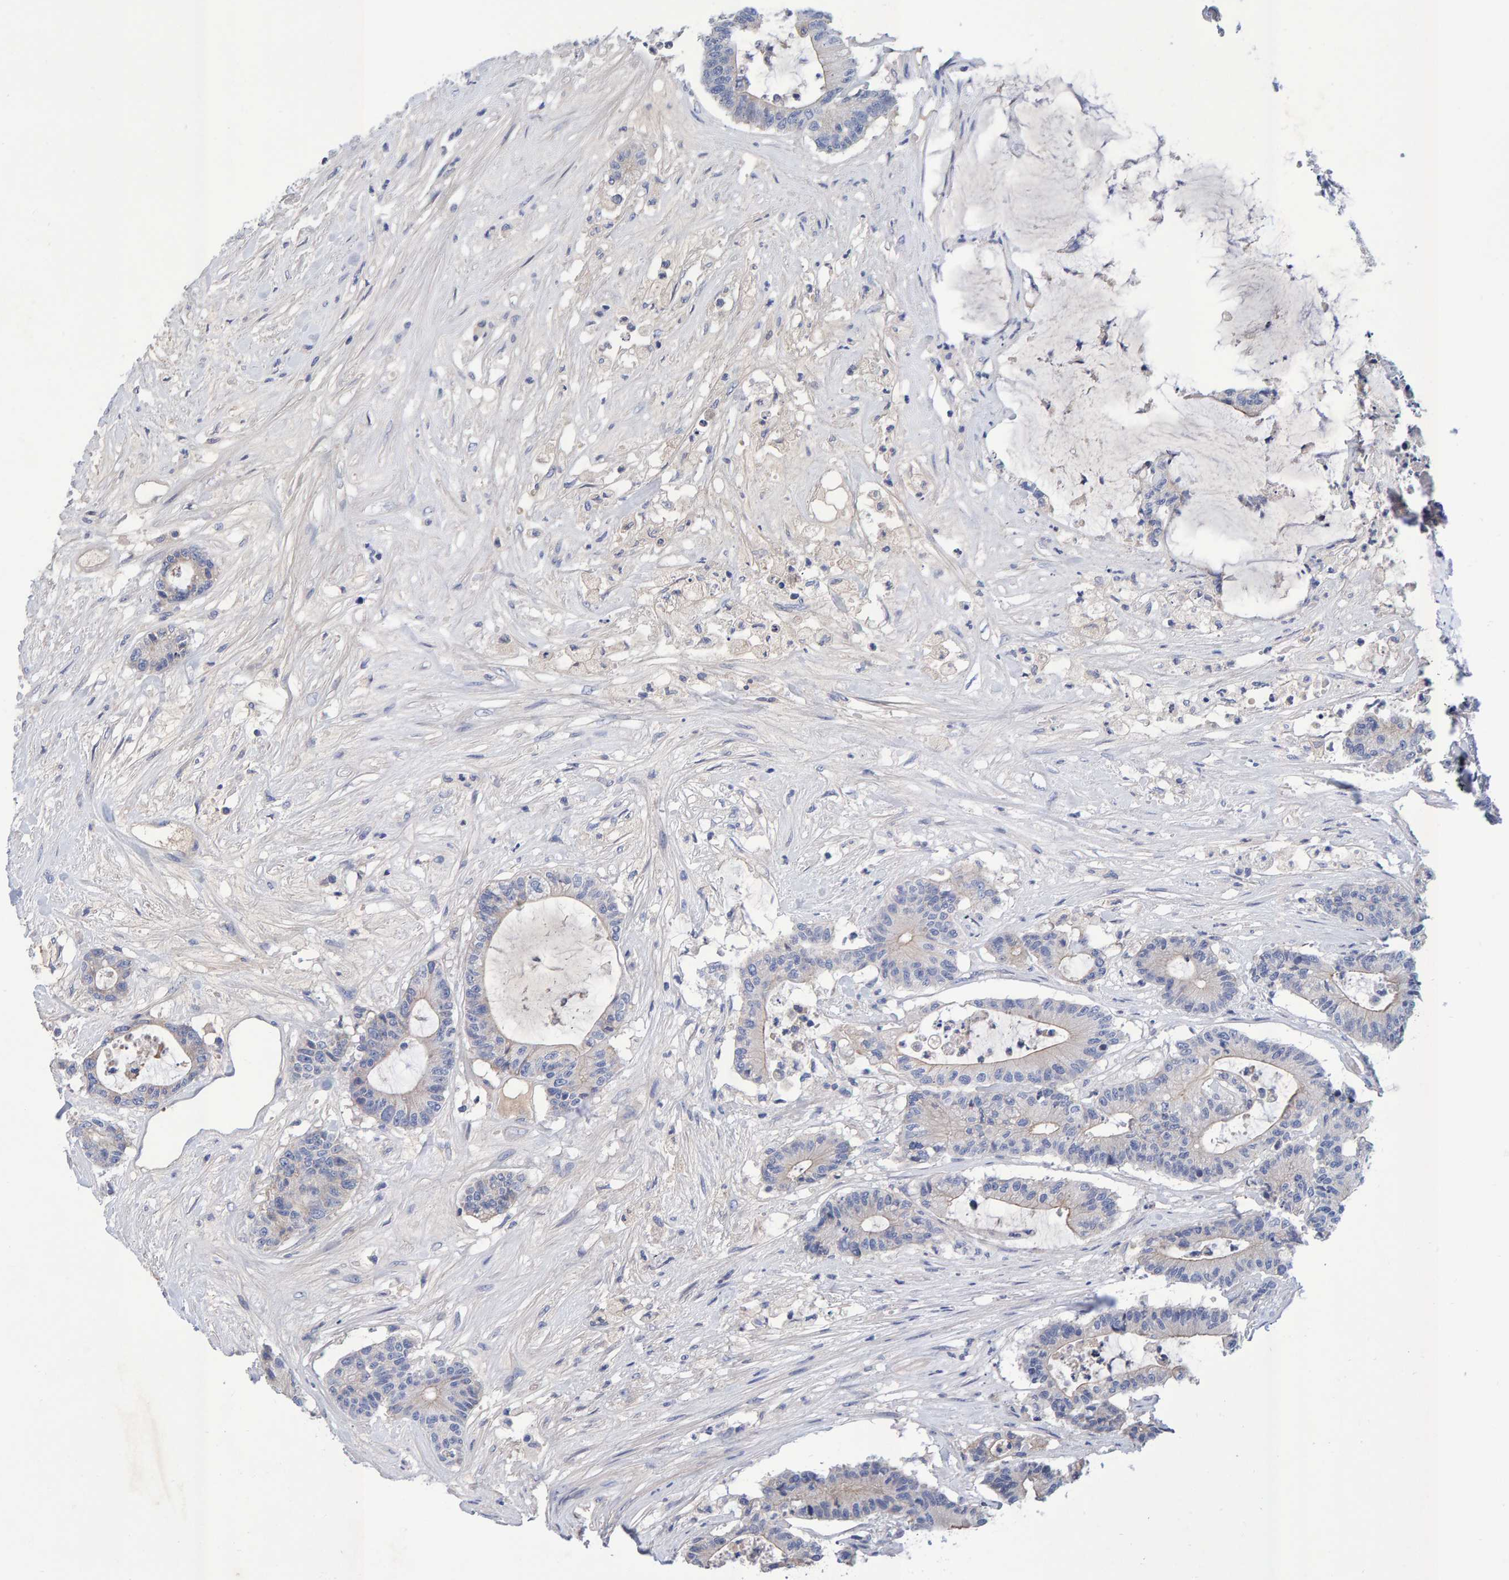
{"staining": {"intensity": "negative", "quantity": "none", "location": "none"}, "tissue": "colorectal cancer", "cell_type": "Tumor cells", "image_type": "cancer", "snomed": [{"axis": "morphology", "description": "Adenocarcinoma, NOS"}, {"axis": "topography", "description": "Colon"}], "caption": "Immunohistochemistry (IHC) micrograph of colorectal cancer (adenocarcinoma) stained for a protein (brown), which shows no staining in tumor cells.", "gene": "EFR3A", "patient": {"sex": "female", "age": 84}}